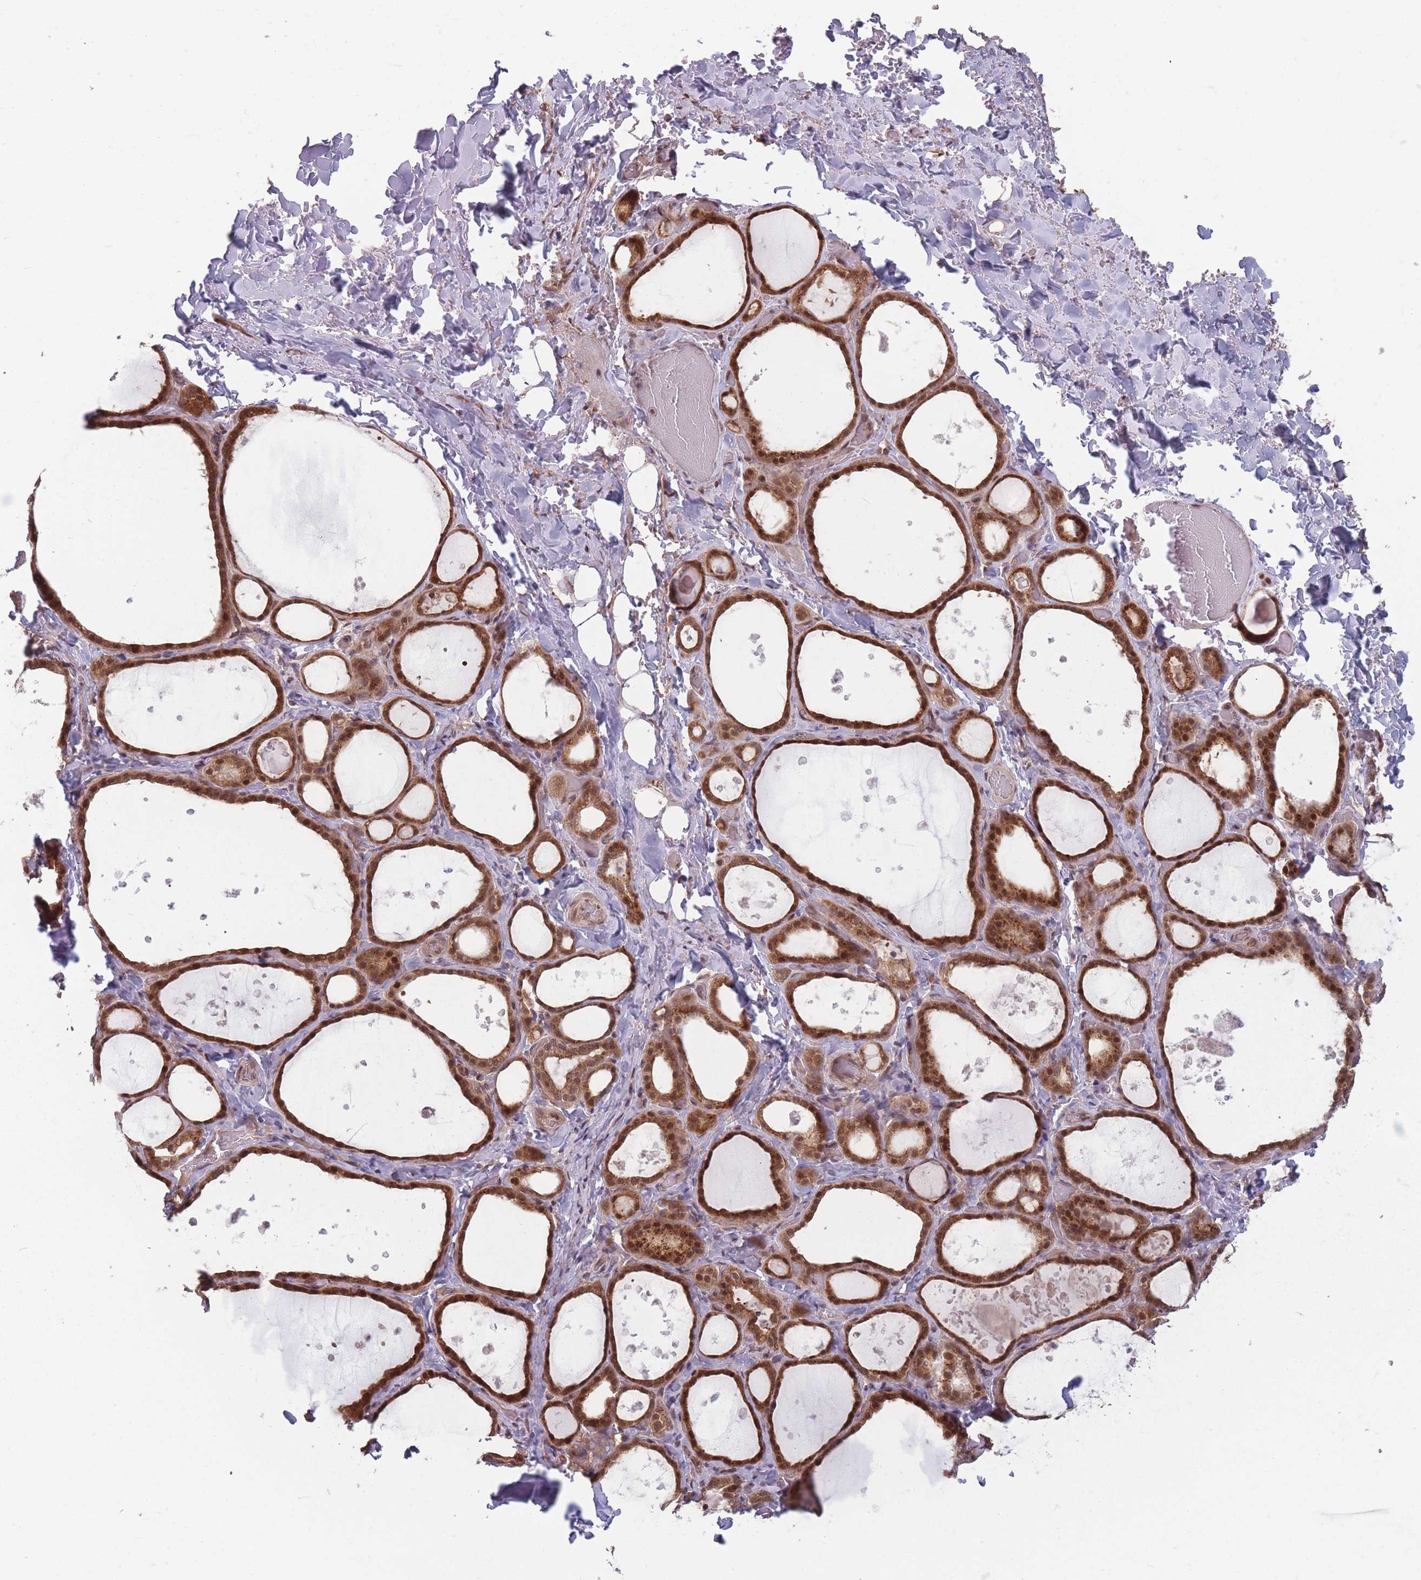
{"staining": {"intensity": "strong", "quantity": ">75%", "location": "cytoplasmic/membranous,nuclear"}, "tissue": "thyroid gland", "cell_type": "Glandular cells", "image_type": "normal", "snomed": [{"axis": "morphology", "description": "Normal tissue, NOS"}, {"axis": "topography", "description": "Thyroid gland"}], "caption": "Strong cytoplasmic/membranous,nuclear protein staining is appreciated in about >75% of glandular cells in thyroid gland. The protein of interest is stained brown, and the nuclei are stained in blue (DAB IHC with brightfield microscopy, high magnification).", "gene": "RPS18", "patient": {"sex": "female", "age": 44}}